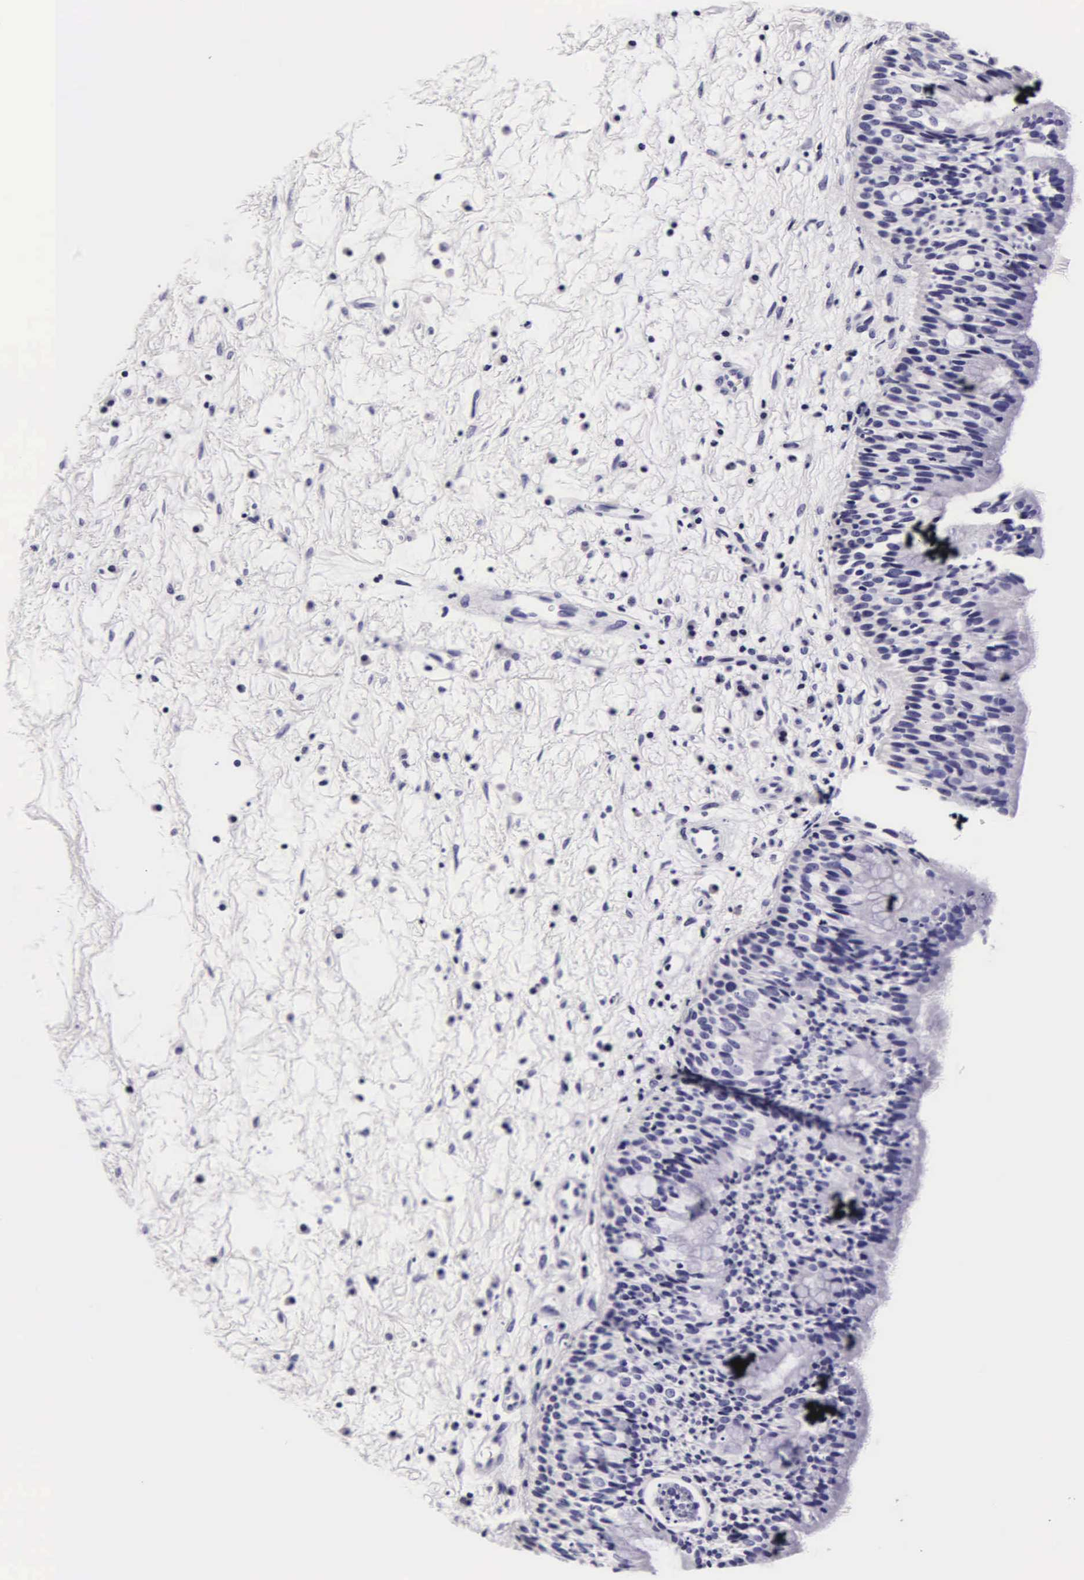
{"staining": {"intensity": "negative", "quantity": "none", "location": "none"}, "tissue": "nasopharynx", "cell_type": "Respiratory epithelial cells", "image_type": "normal", "snomed": [{"axis": "morphology", "description": "Normal tissue, NOS"}, {"axis": "topography", "description": "Nasopharynx"}], "caption": "Histopathology image shows no protein expression in respiratory epithelial cells of normal nasopharynx.", "gene": "DGCR2", "patient": {"sex": "male", "age": 13}}